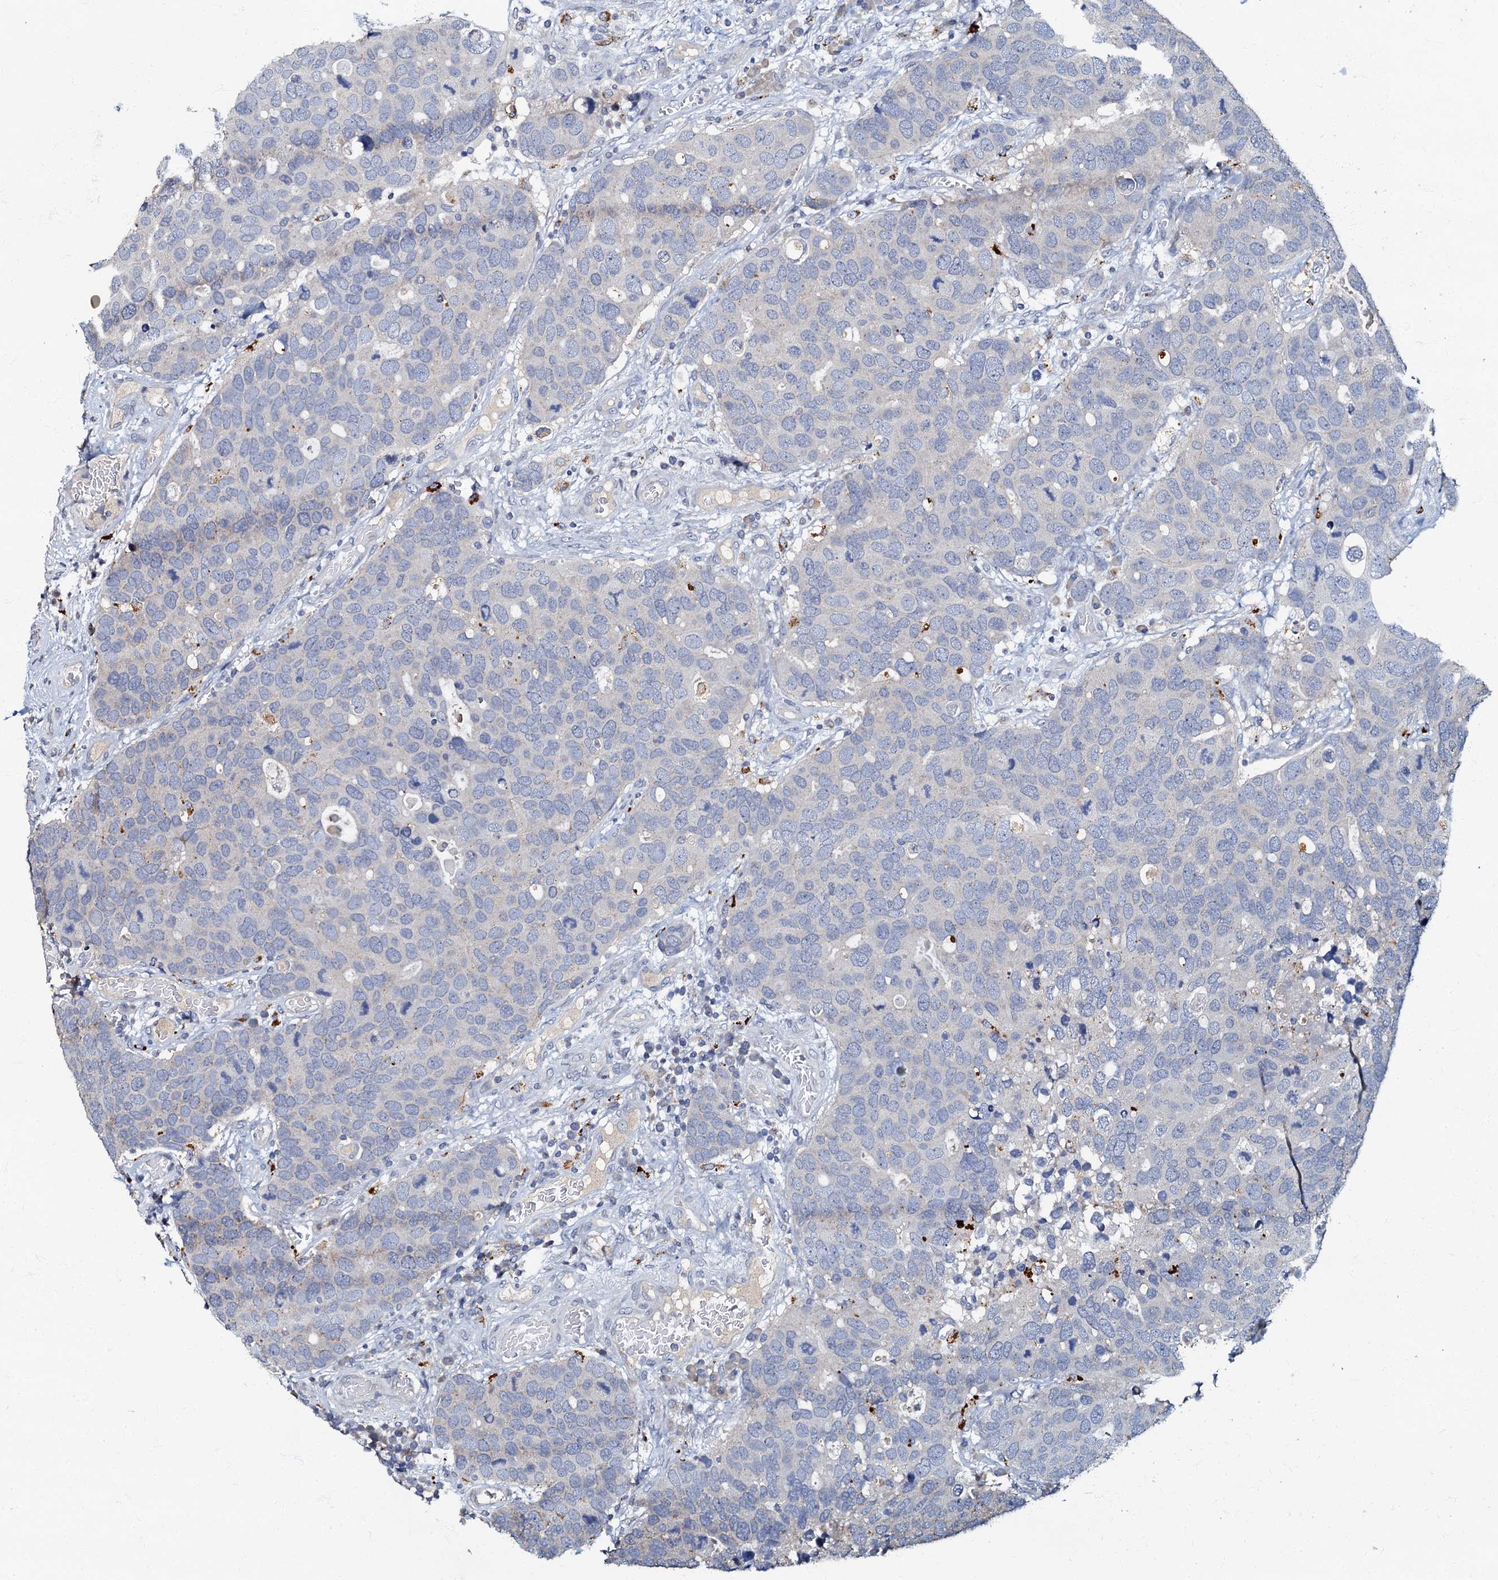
{"staining": {"intensity": "negative", "quantity": "none", "location": "none"}, "tissue": "breast cancer", "cell_type": "Tumor cells", "image_type": "cancer", "snomed": [{"axis": "morphology", "description": "Duct carcinoma"}, {"axis": "topography", "description": "Breast"}], "caption": "Human breast invasive ductal carcinoma stained for a protein using immunohistochemistry (IHC) shows no staining in tumor cells.", "gene": "OLAH", "patient": {"sex": "female", "age": 83}}